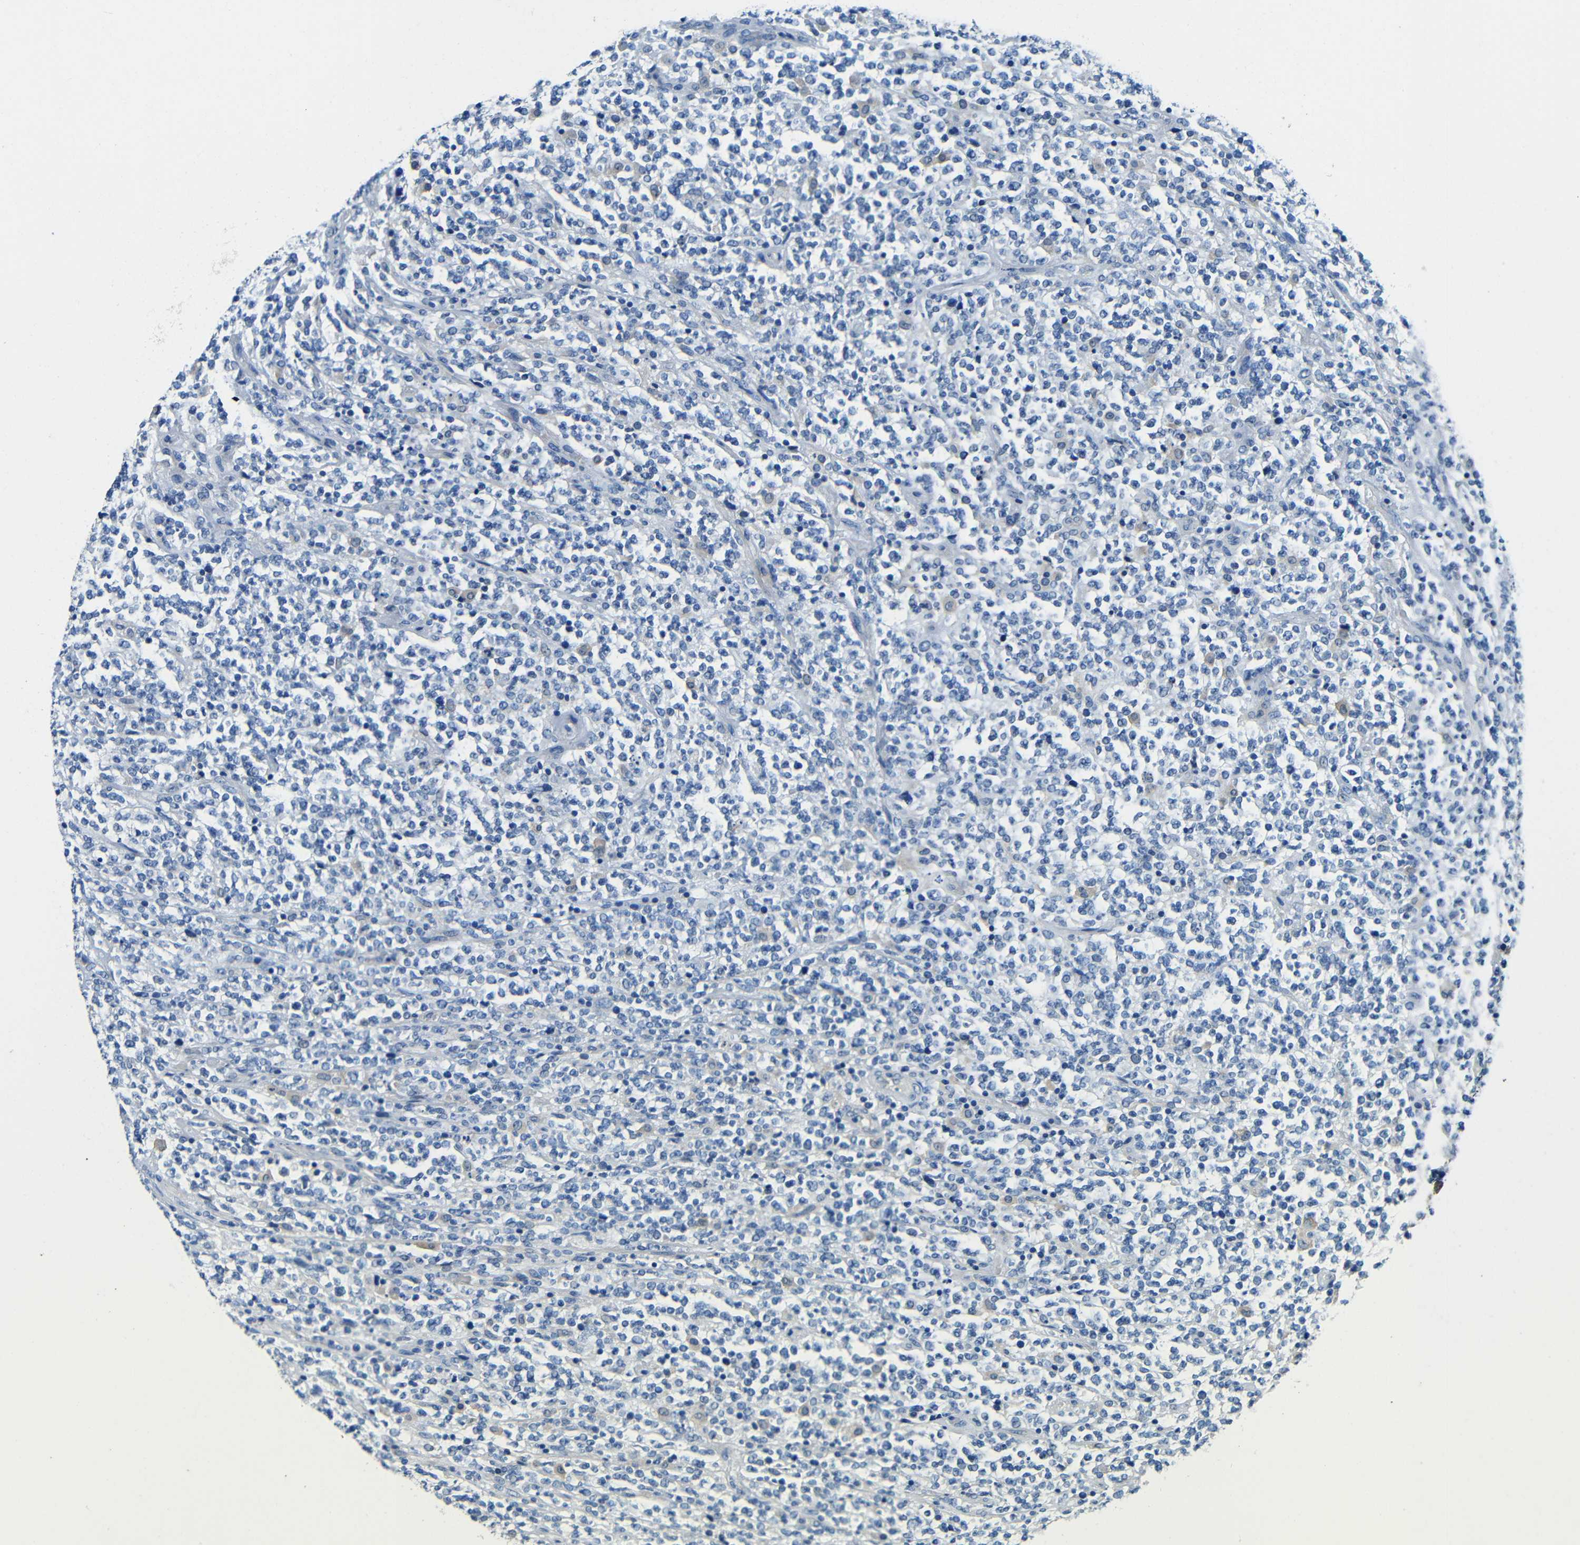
{"staining": {"intensity": "negative", "quantity": "none", "location": "none"}, "tissue": "lymphoma", "cell_type": "Tumor cells", "image_type": "cancer", "snomed": [{"axis": "morphology", "description": "Malignant lymphoma, non-Hodgkin's type, High grade"}, {"axis": "topography", "description": "Soft tissue"}], "caption": "Tumor cells show no significant expression in malignant lymphoma, non-Hodgkin's type (high-grade).", "gene": "FMO5", "patient": {"sex": "male", "age": 18}}